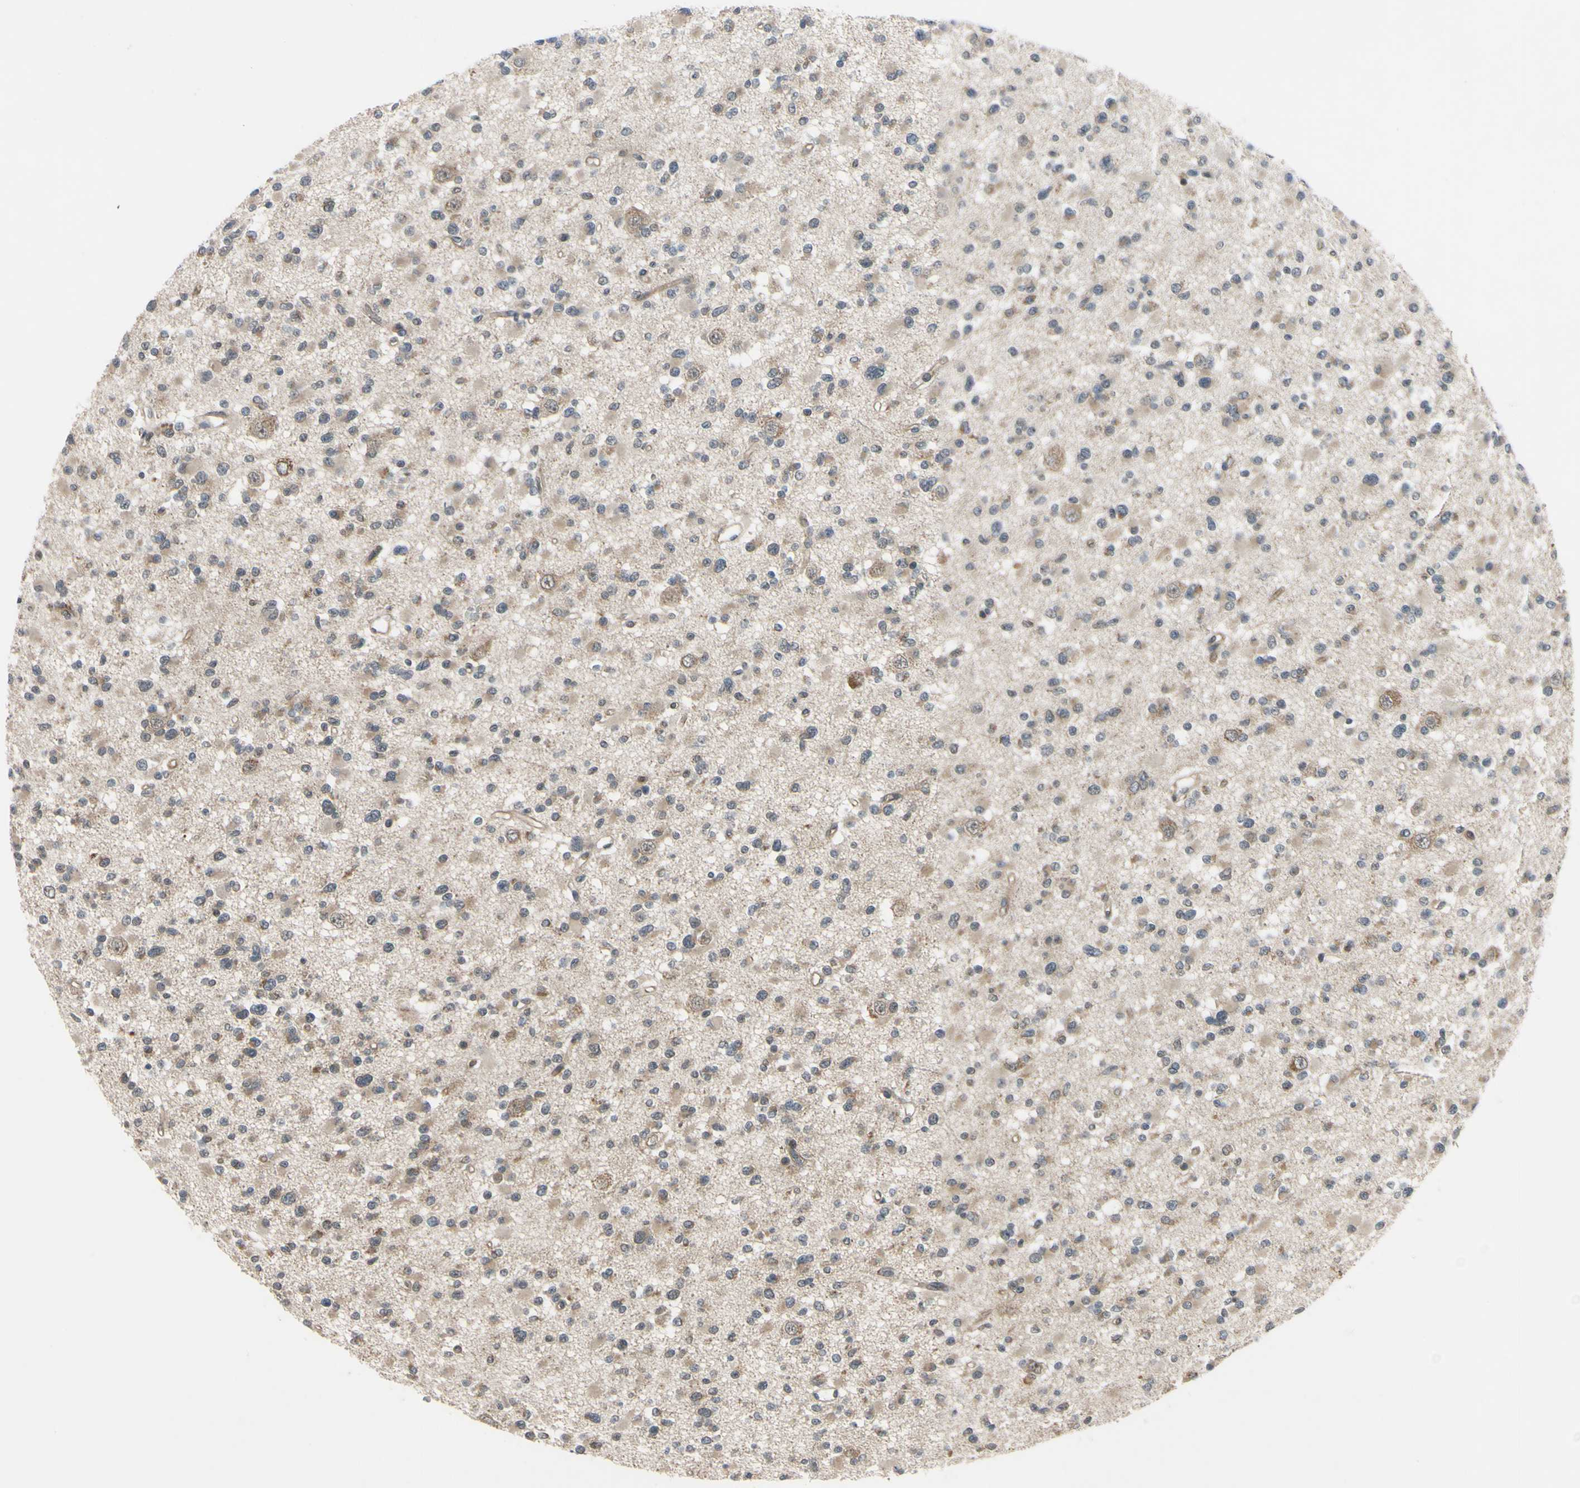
{"staining": {"intensity": "moderate", "quantity": ">75%", "location": "cytoplasmic/membranous"}, "tissue": "glioma", "cell_type": "Tumor cells", "image_type": "cancer", "snomed": [{"axis": "morphology", "description": "Glioma, malignant, Low grade"}, {"axis": "topography", "description": "Brain"}], "caption": "DAB immunohistochemical staining of glioma reveals moderate cytoplasmic/membranous protein expression in about >75% of tumor cells. Nuclei are stained in blue.", "gene": "COMMD9", "patient": {"sex": "female", "age": 22}}